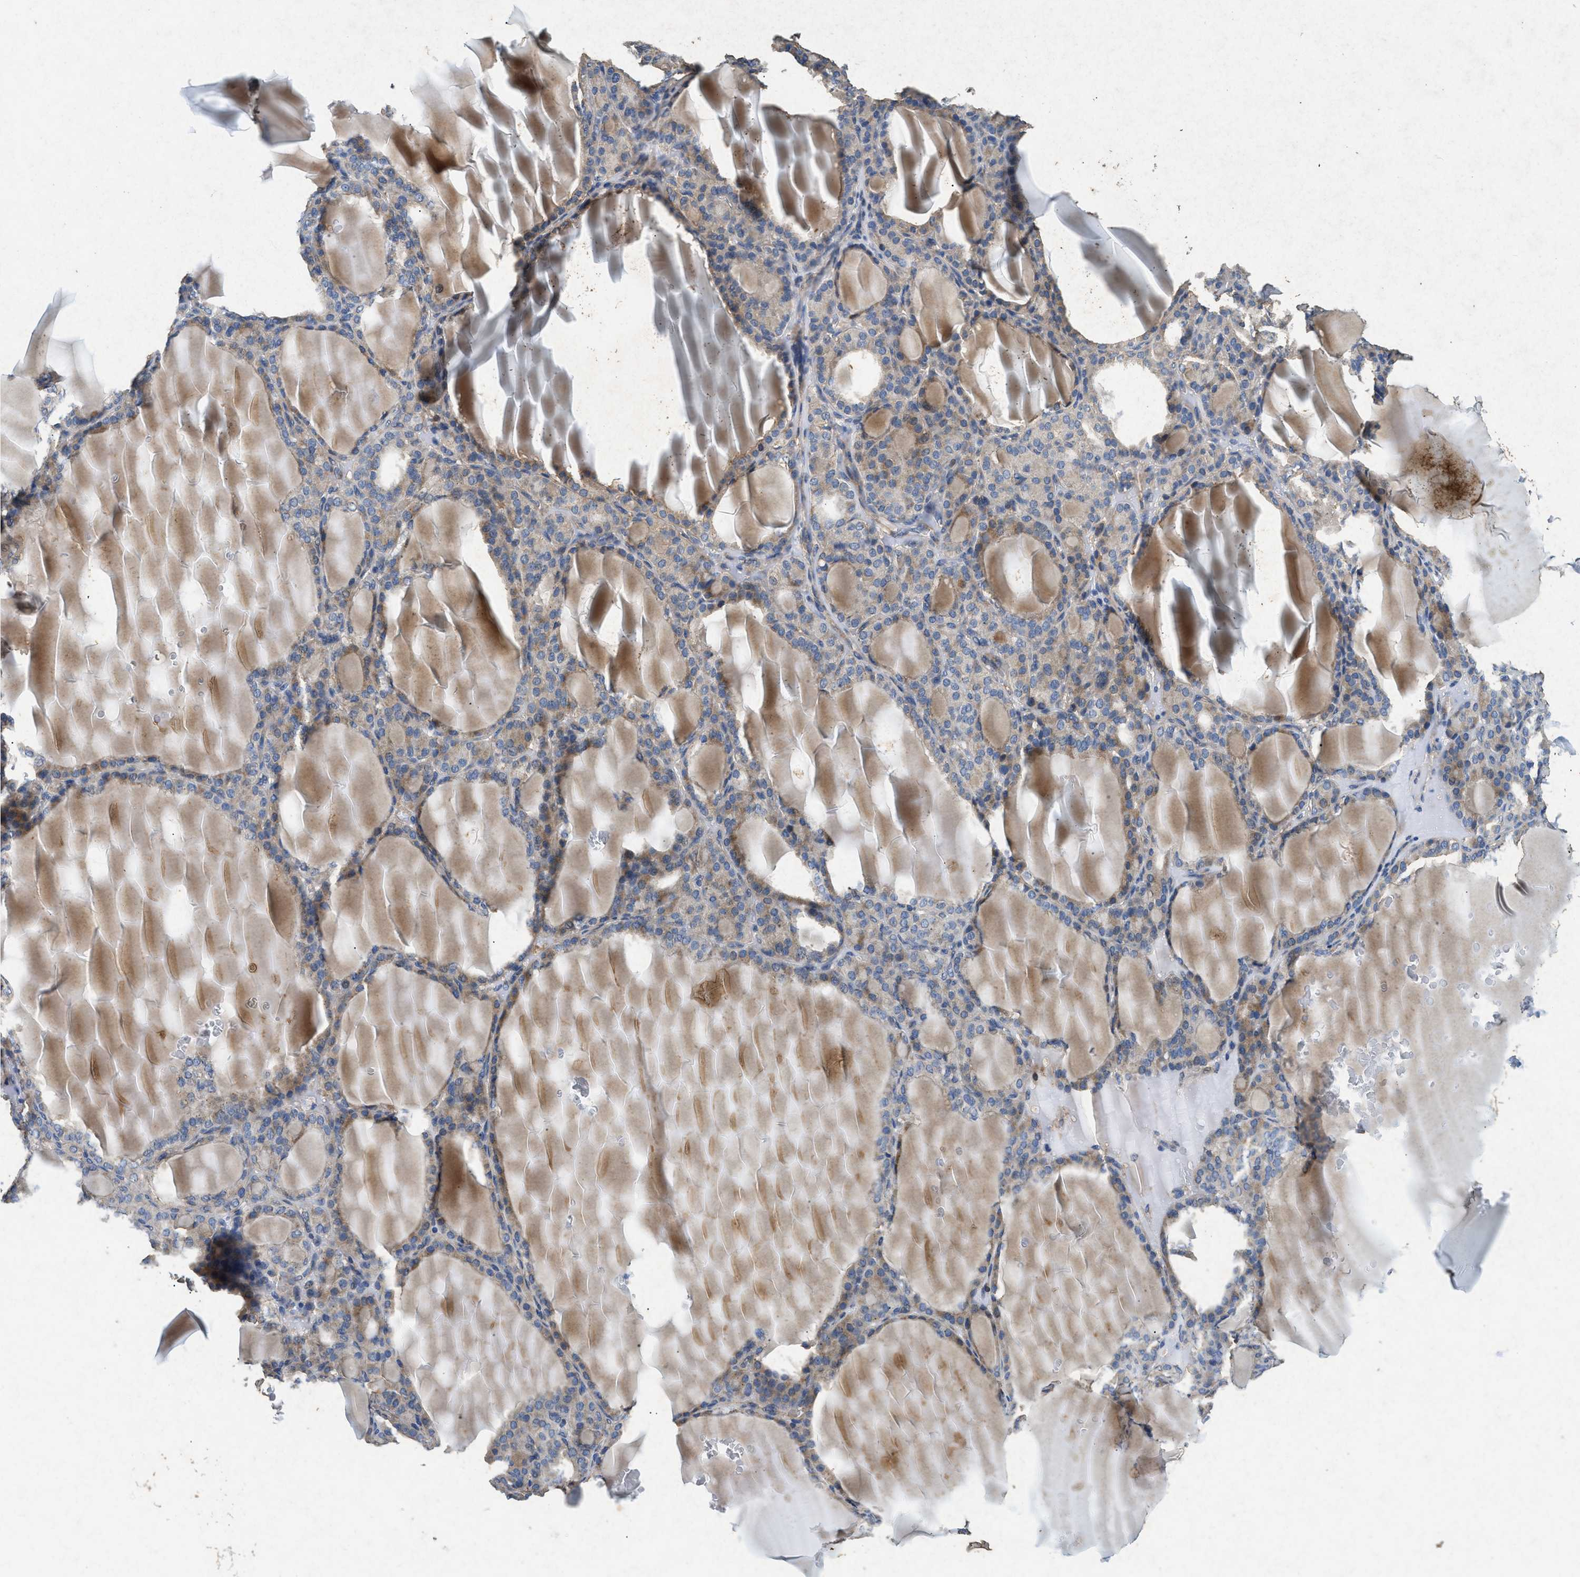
{"staining": {"intensity": "weak", "quantity": "25%-75%", "location": "cytoplasmic/membranous"}, "tissue": "thyroid gland", "cell_type": "Glandular cells", "image_type": "normal", "snomed": [{"axis": "morphology", "description": "Normal tissue, NOS"}, {"axis": "topography", "description": "Thyroid gland"}], "caption": "This is a histology image of immunohistochemistry staining of benign thyroid gland, which shows weak expression in the cytoplasmic/membranous of glandular cells.", "gene": "CDK15", "patient": {"sex": "female", "age": 28}}